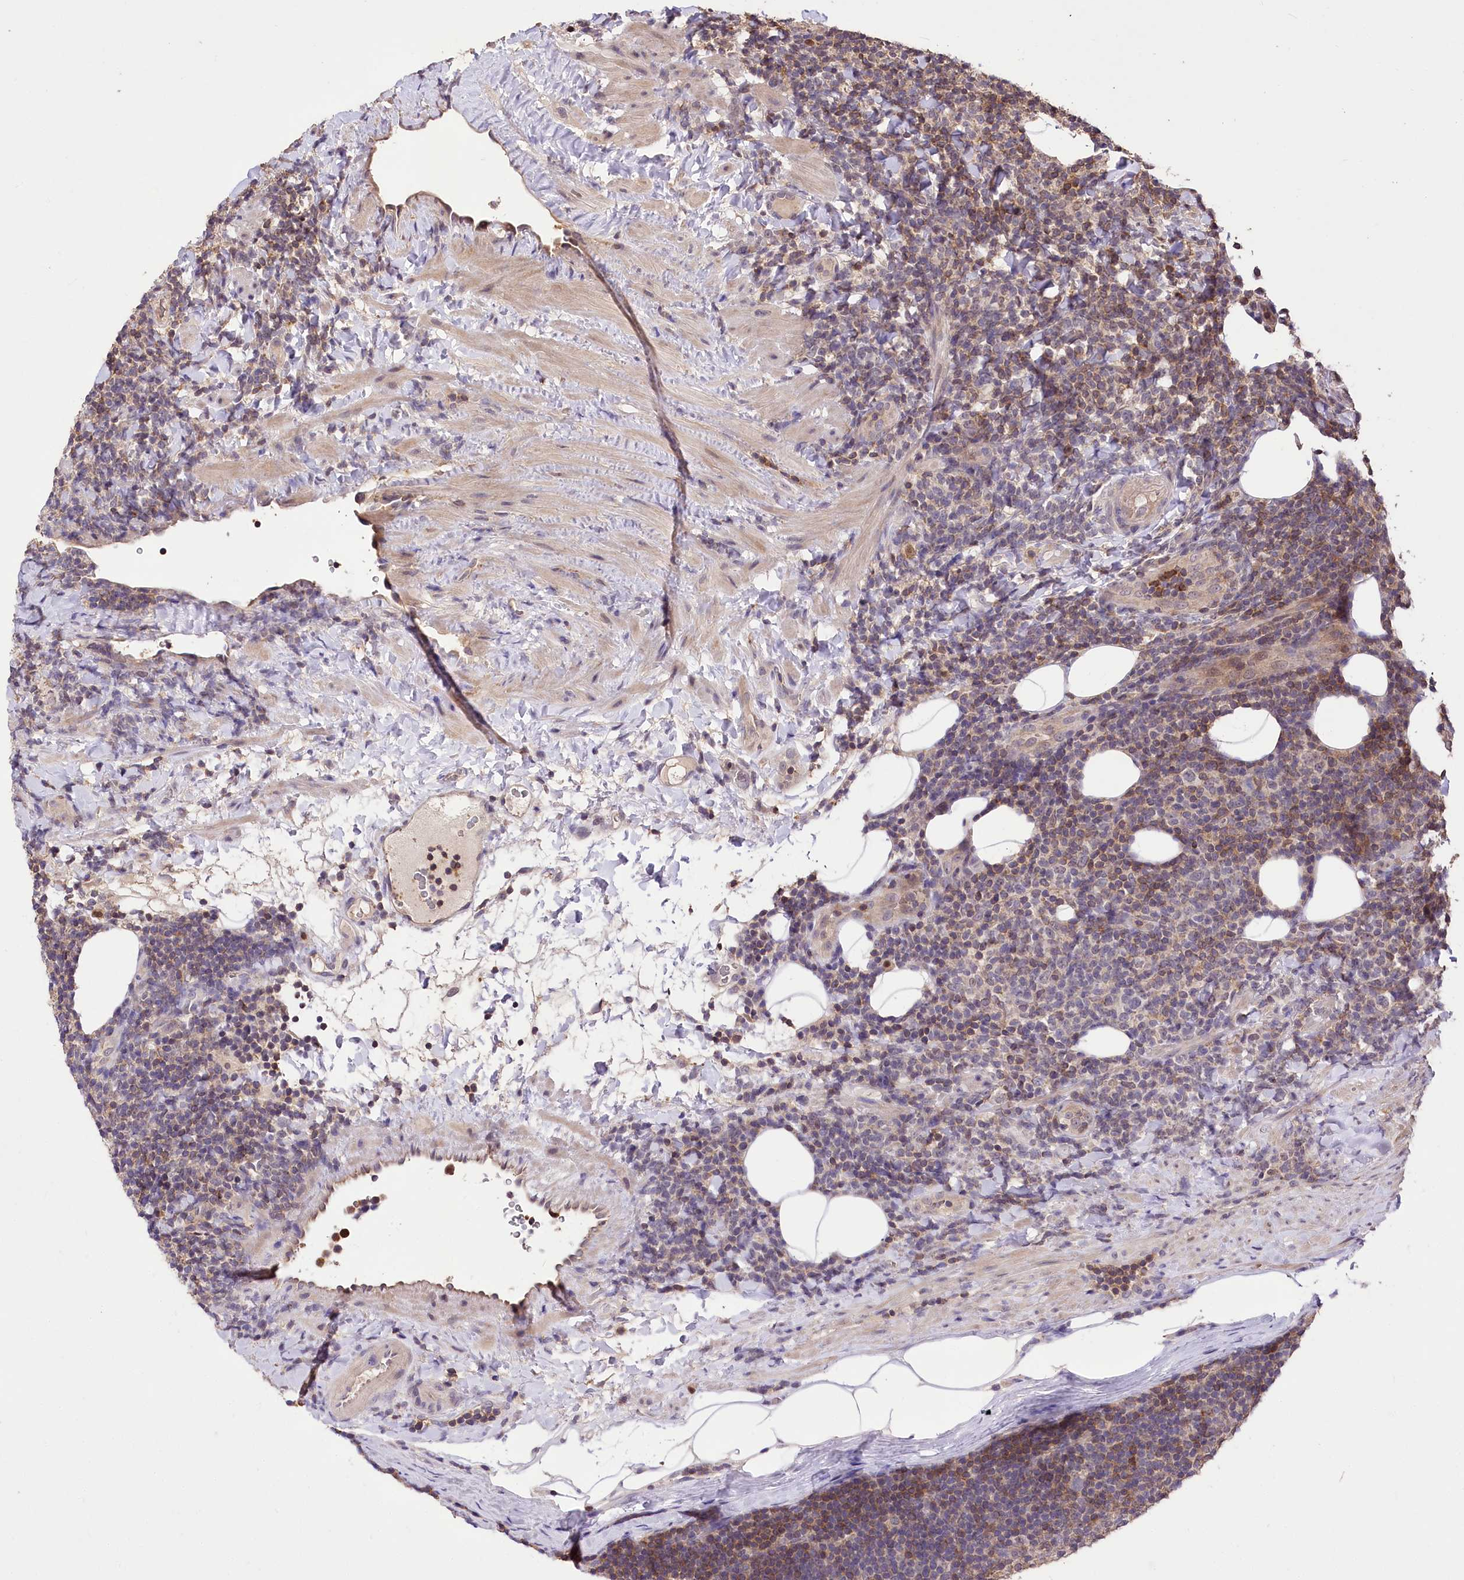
{"staining": {"intensity": "weak", "quantity": "25%-75%", "location": "cytoplasmic/membranous"}, "tissue": "lymphoma", "cell_type": "Tumor cells", "image_type": "cancer", "snomed": [{"axis": "morphology", "description": "Malignant lymphoma, non-Hodgkin's type, Low grade"}, {"axis": "topography", "description": "Lymph node"}], "caption": "The histopathology image displays immunohistochemical staining of malignant lymphoma, non-Hodgkin's type (low-grade). There is weak cytoplasmic/membranous staining is appreciated in approximately 25%-75% of tumor cells.", "gene": "SERGEF", "patient": {"sex": "male", "age": 66}}